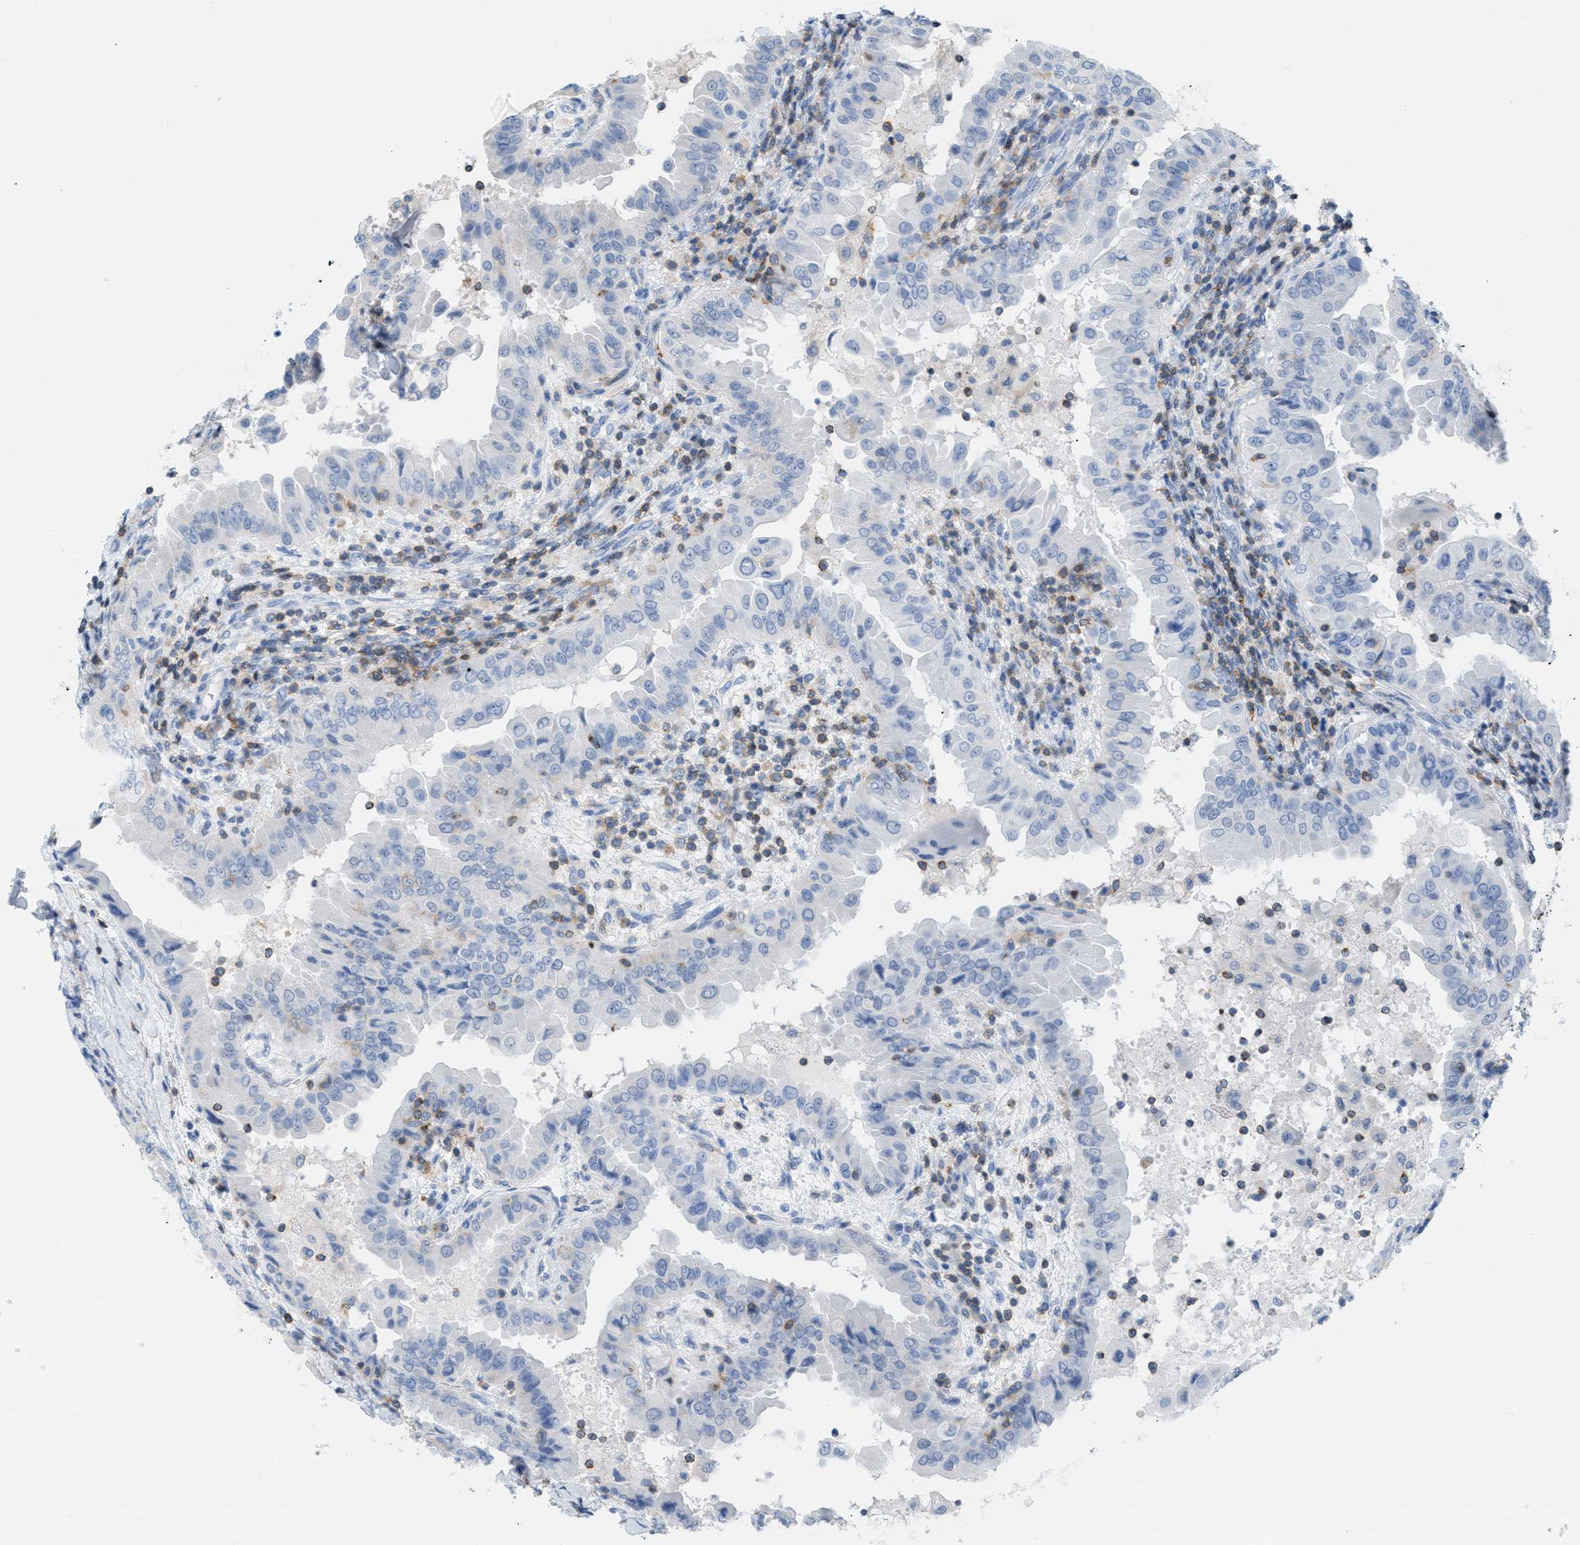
{"staining": {"intensity": "negative", "quantity": "none", "location": "none"}, "tissue": "thyroid cancer", "cell_type": "Tumor cells", "image_type": "cancer", "snomed": [{"axis": "morphology", "description": "Papillary adenocarcinoma, NOS"}, {"axis": "topography", "description": "Thyroid gland"}], "caption": "Immunohistochemistry of thyroid papillary adenocarcinoma displays no staining in tumor cells. Nuclei are stained in blue.", "gene": "IL16", "patient": {"sex": "male", "age": 33}}